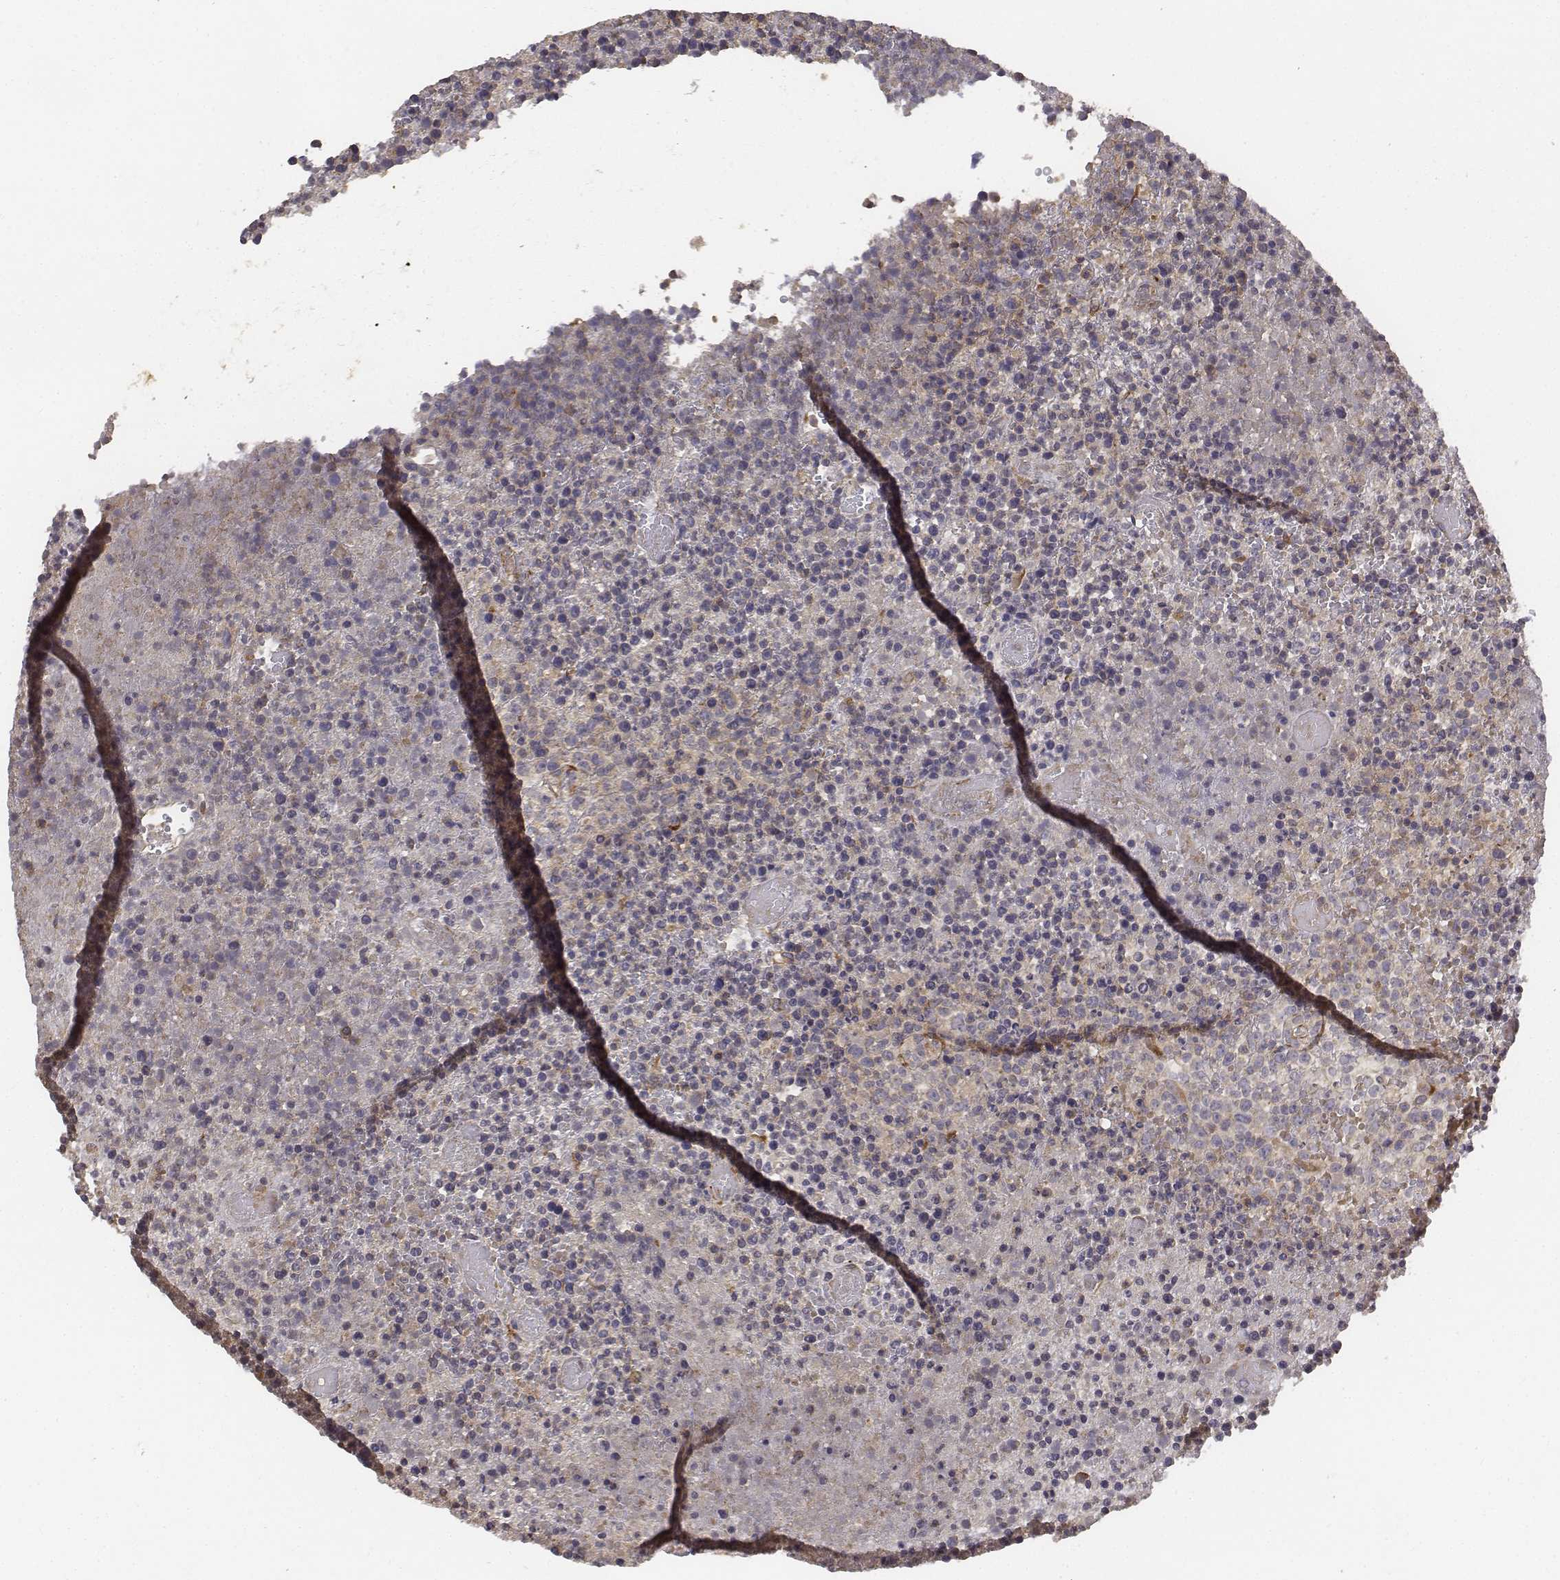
{"staining": {"intensity": "weak", "quantity": "<25%", "location": "cytoplasmic/membranous"}, "tissue": "lymphoma", "cell_type": "Tumor cells", "image_type": "cancer", "snomed": [{"axis": "morphology", "description": "Malignant lymphoma, non-Hodgkin's type, High grade"}, {"axis": "topography", "description": "Lymph node"}], "caption": "This is an immunohistochemistry (IHC) histopathology image of high-grade malignant lymphoma, non-Hodgkin's type. There is no positivity in tumor cells.", "gene": "FBXO21", "patient": {"sex": "male", "age": 13}}